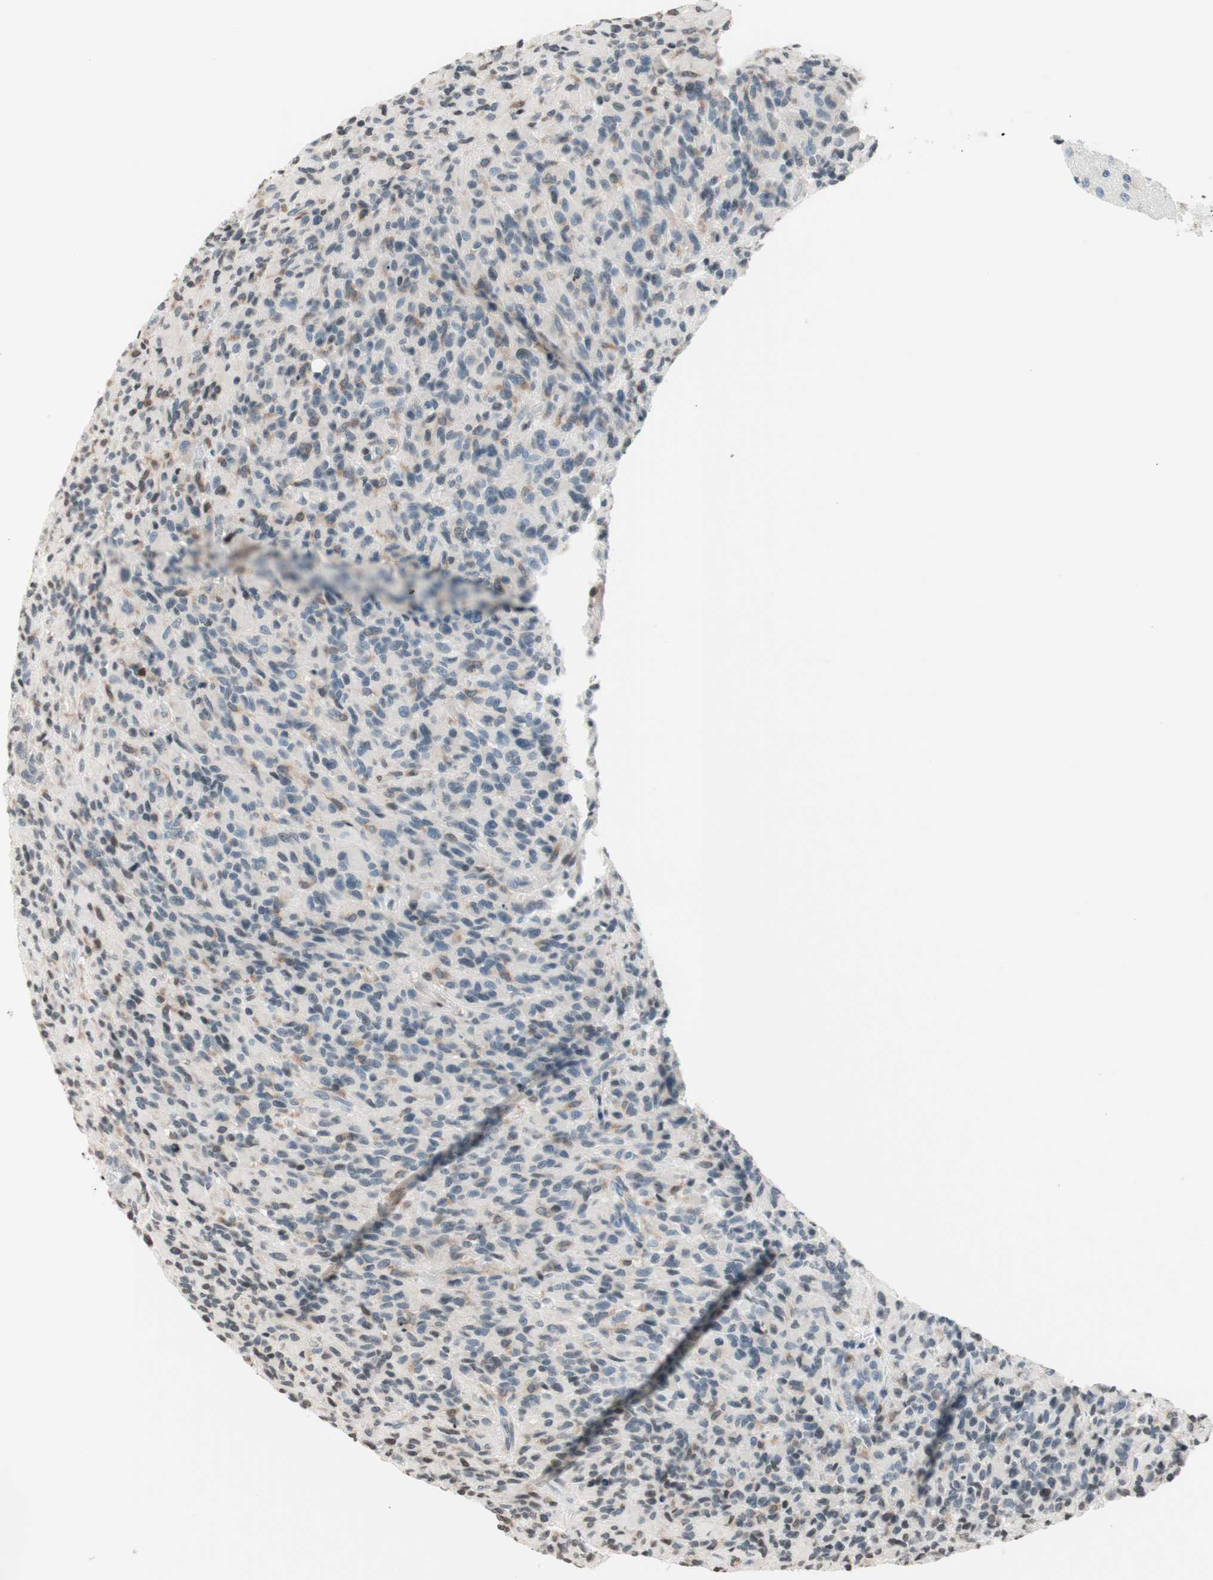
{"staining": {"intensity": "weak", "quantity": "<25%", "location": "nuclear"}, "tissue": "glioma", "cell_type": "Tumor cells", "image_type": "cancer", "snomed": [{"axis": "morphology", "description": "Glioma, malignant, High grade"}, {"axis": "topography", "description": "Brain"}], "caption": "Immunohistochemical staining of malignant high-grade glioma displays no significant positivity in tumor cells.", "gene": "WIPF1", "patient": {"sex": "male", "age": 71}}